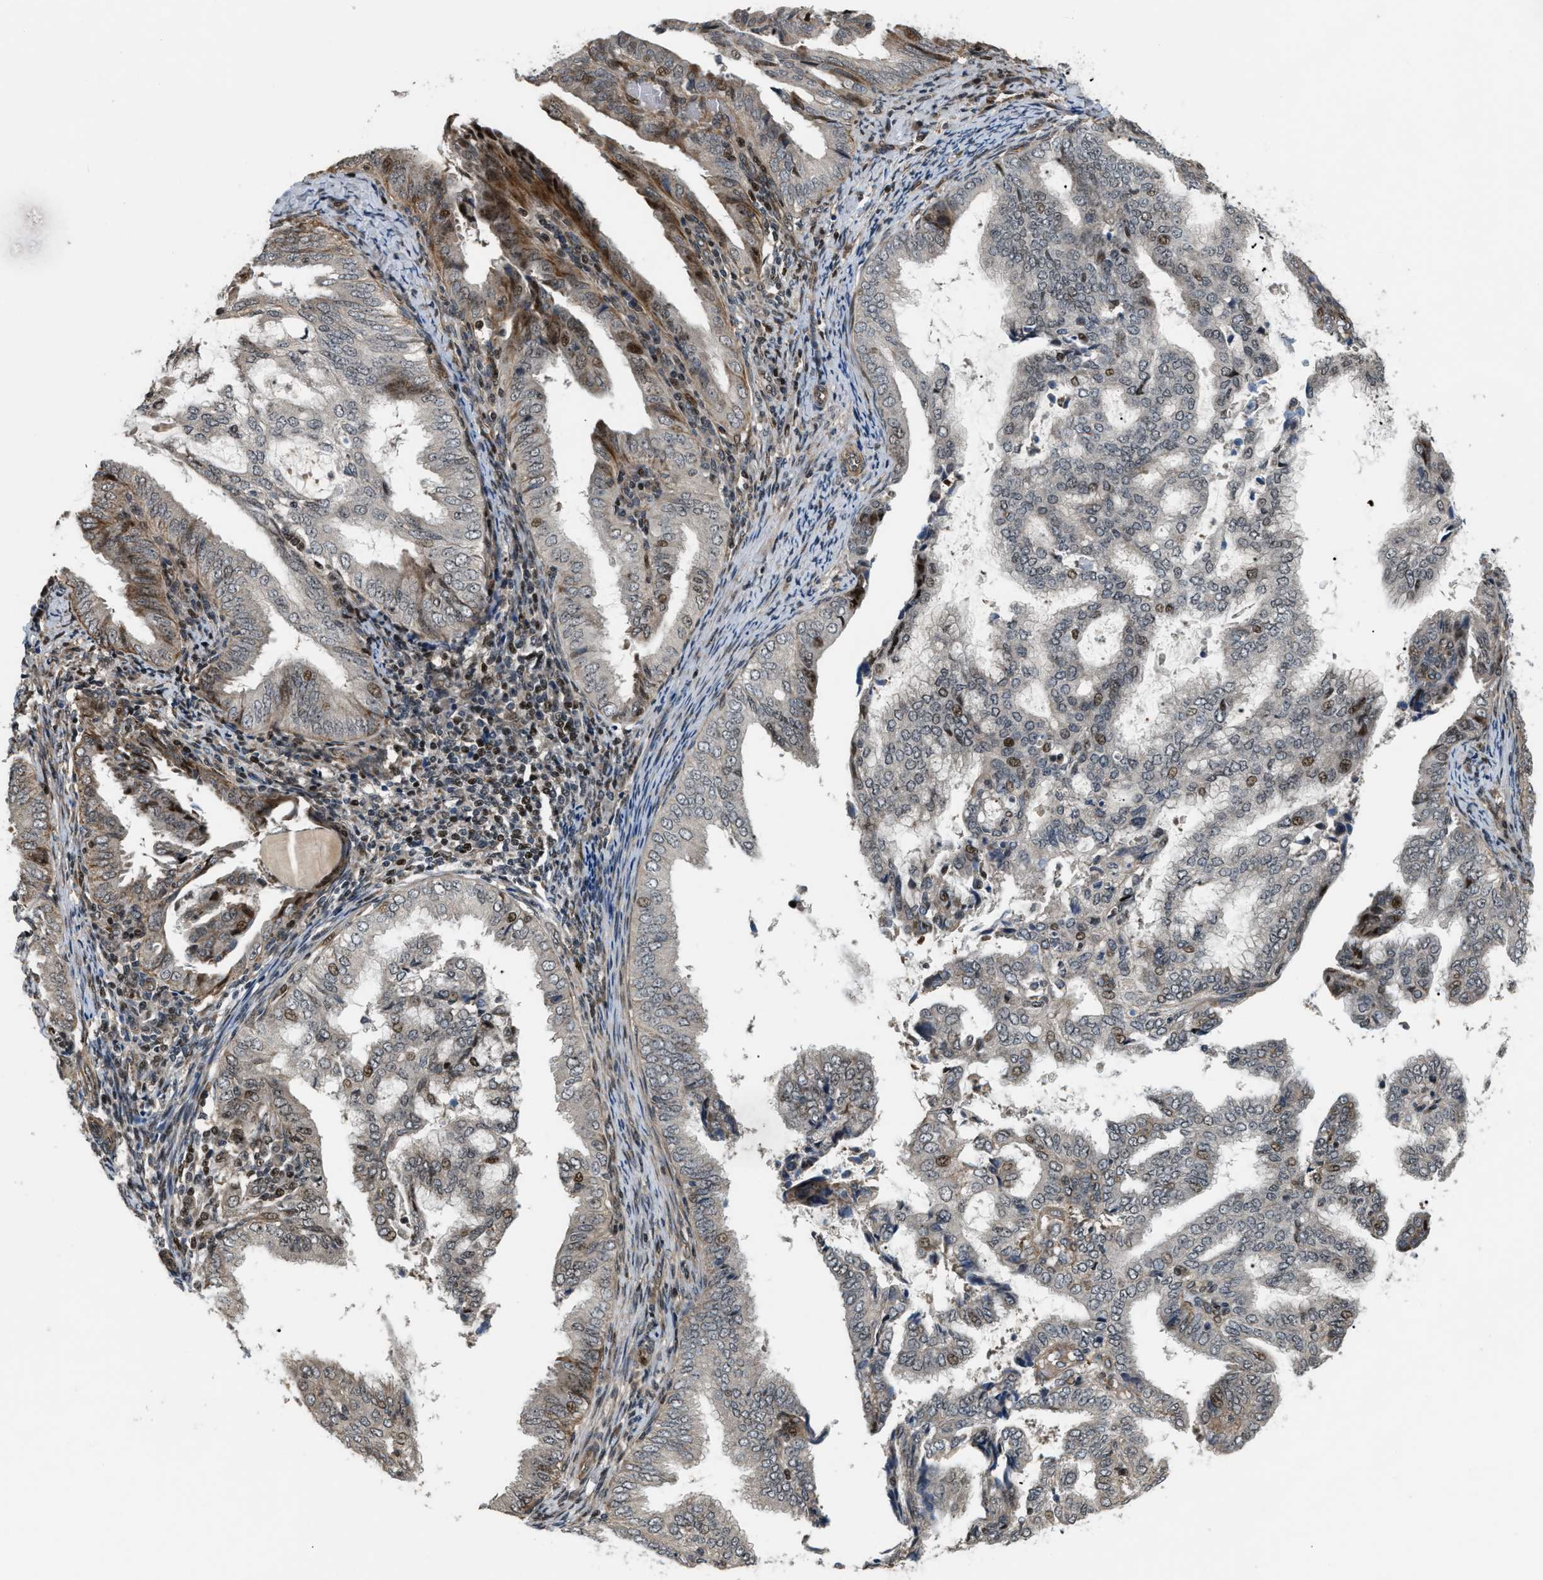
{"staining": {"intensity": "moderate", "quantity": "<25%", "location": "nuclear"}, "tissue": "endometrial cancer", "cell_type": "Tumor cells", "image_type": "cancer", "snomed": [{"axis": "morphology", "description": "Adenocarcinoma, NOS"}, {"axis": "topography", "description": "Endometrium"}], "caption": "Immunohistochemistry (IHC) (DAB (3,3'-diaminobenzidine)) staining of human endometrial adenocarcinoma shows moderate nuclear protein positivity in about <25% of tumor cells. The protein is stained brown, and the nuclei are stained in blue (DAB (3,3'-diaminobenzidine) IHC with brightfield microscopy, high magnification).", "gene": "LTA4H", "patient": {"sex": "female", "age": 58}}